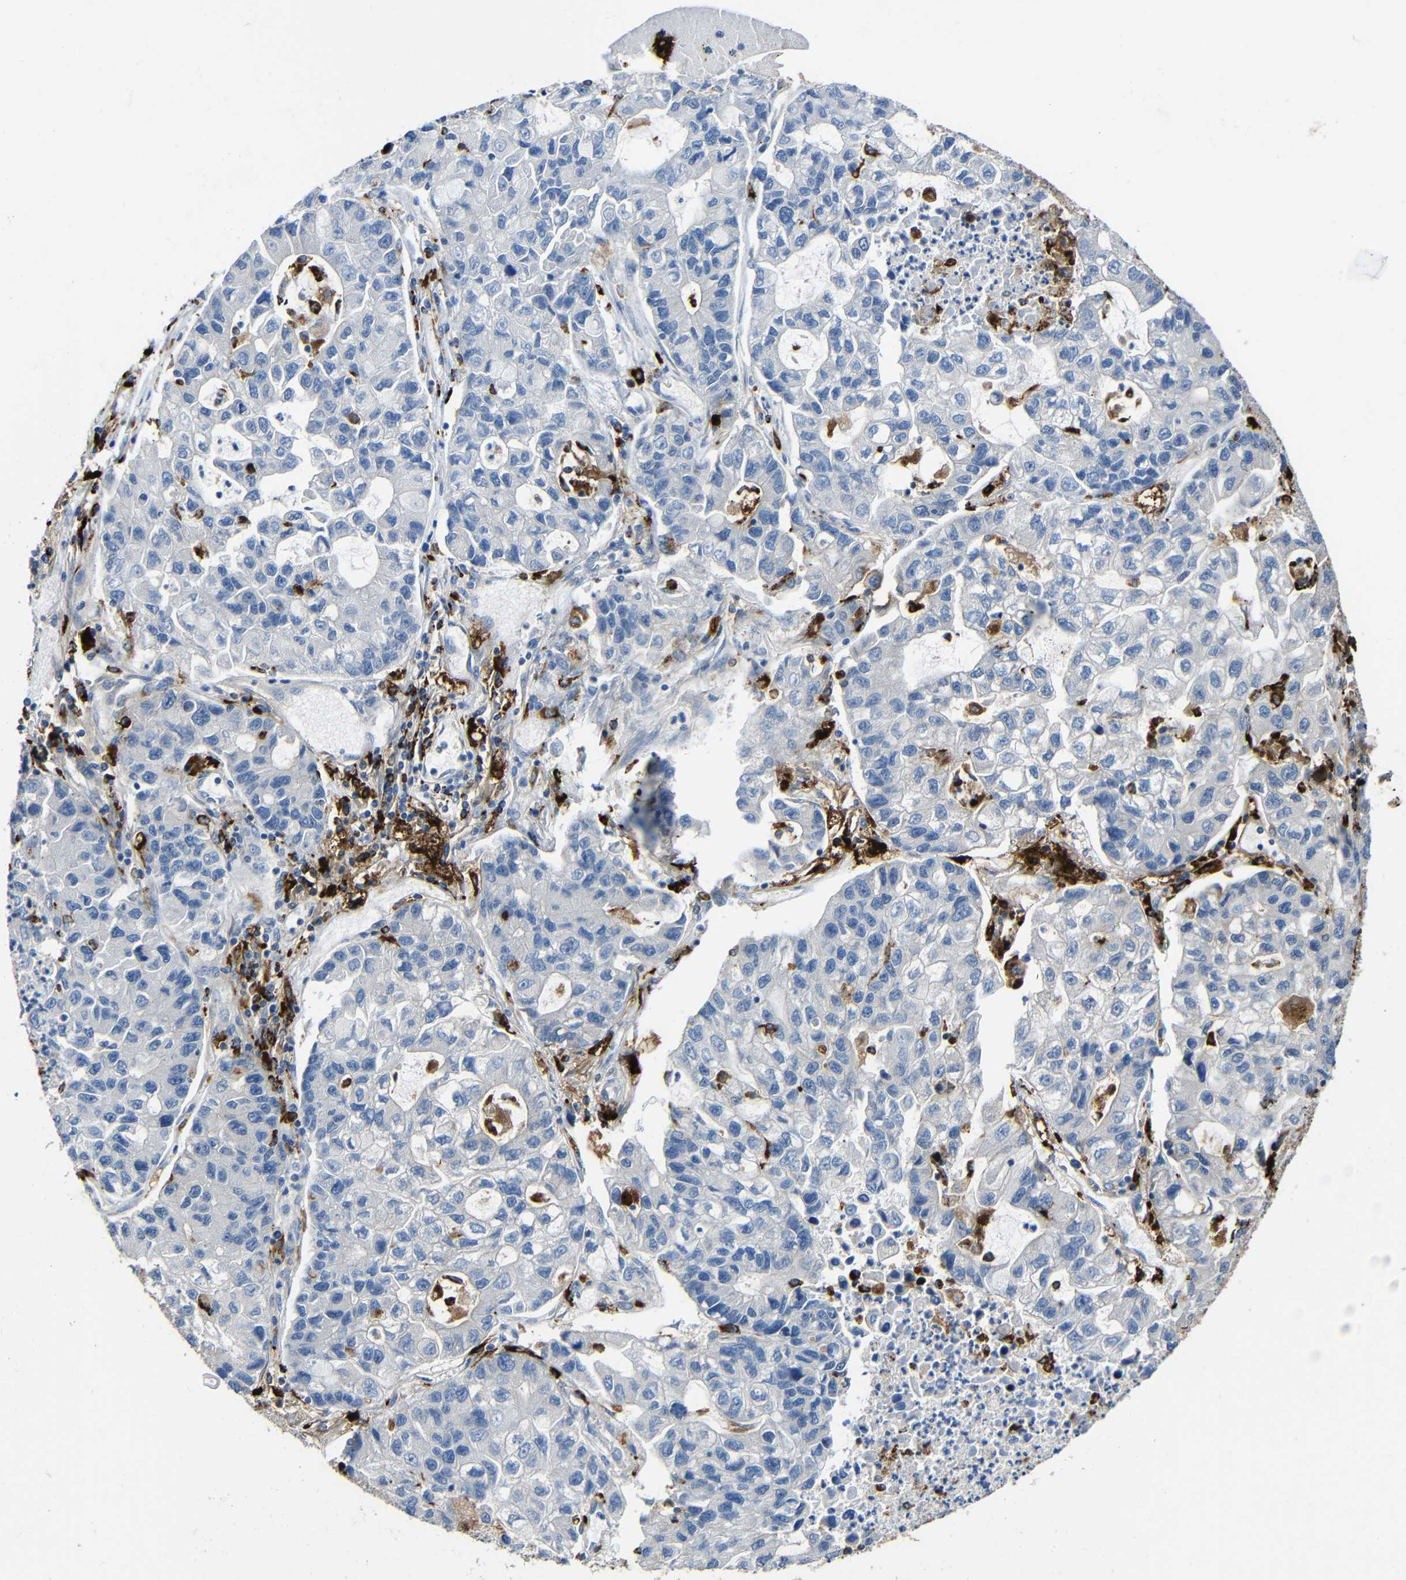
{"staining": {"intensity": "negative", "quantity": "none", "location": "none"}, "tissue": "lung cancer", "cell_type": "Tumor cells", "image_type": "cancer", "snomed": [{"axis": "morphology", "description": "Adenocarcinoma, NOS"}, {"axis": "topography", "description": "Lung"}], "caption": "Lung adenocarcinoma was stained to show a protein in brown. There is no significant expression in tumor cells. Brightfield microscopy of IHC stained with DAB (brown) and hematoxylin (blue), captured at high magnification.", "gene": "HLA-DMA", "patient": {"sex": "female", "age": 51}}